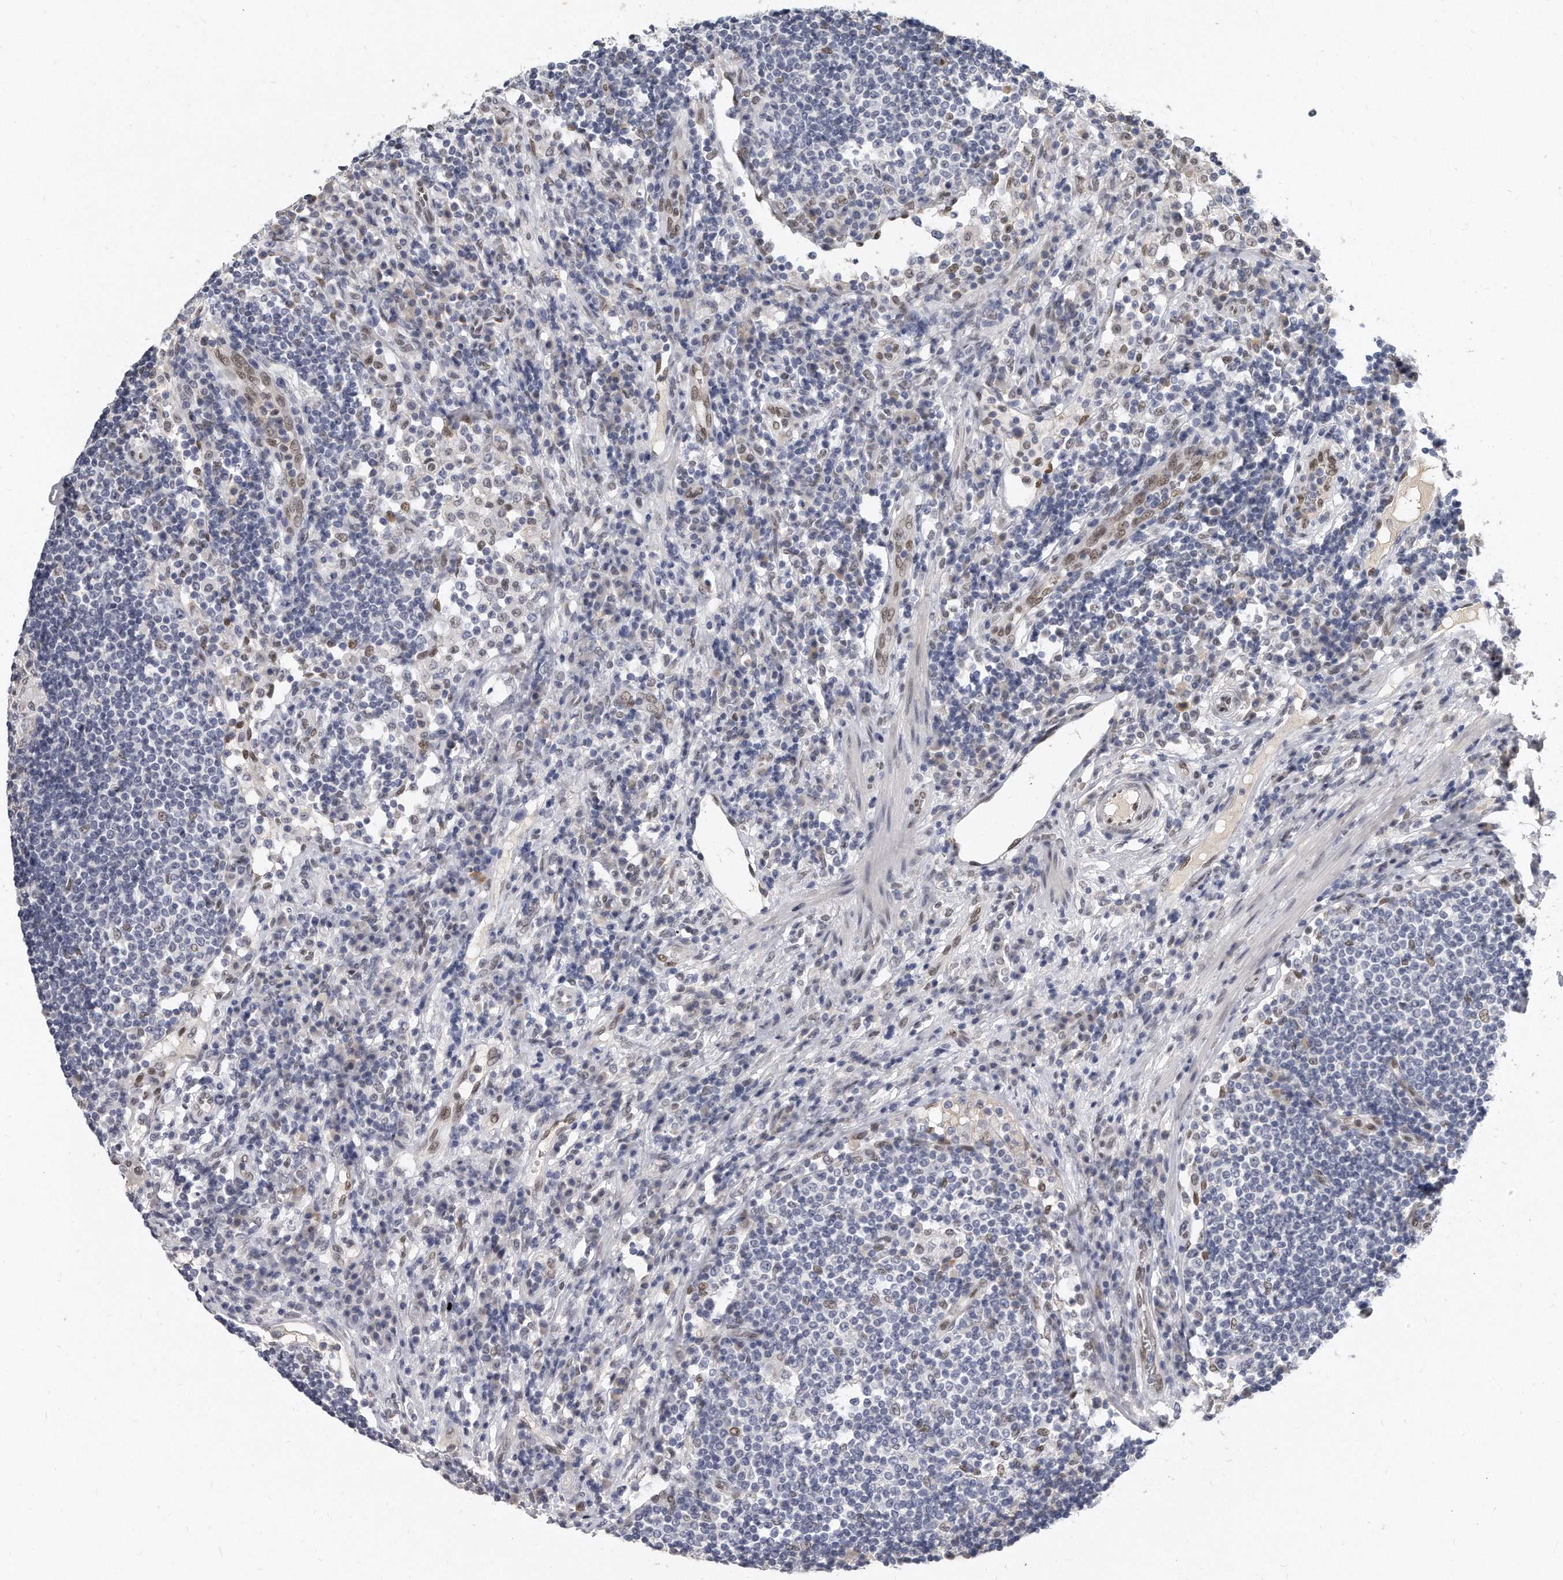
{"staining": {"intensity": "moderate", "quantity": "<25%", "location": "nuclear"}, "tissue": "lymph node", "cell_type": "Non-germinal center cells", "image_type": "normal", "snomed": [{"axis": "morphology", "description": "Normal tissue, NOS"}, {"axis": "topography", "description": "Lymph node"}], "caption": "Immunohistochemistry (IHC) (DAB (3,3'-diaminobenzidine)) staining of unremarkable lymph node displays moderate nuclear protein staining in approximately <25% of non-germinal center cells.", "gene": "CTBP2", "patient": {"sex": "female", "age": 53}}